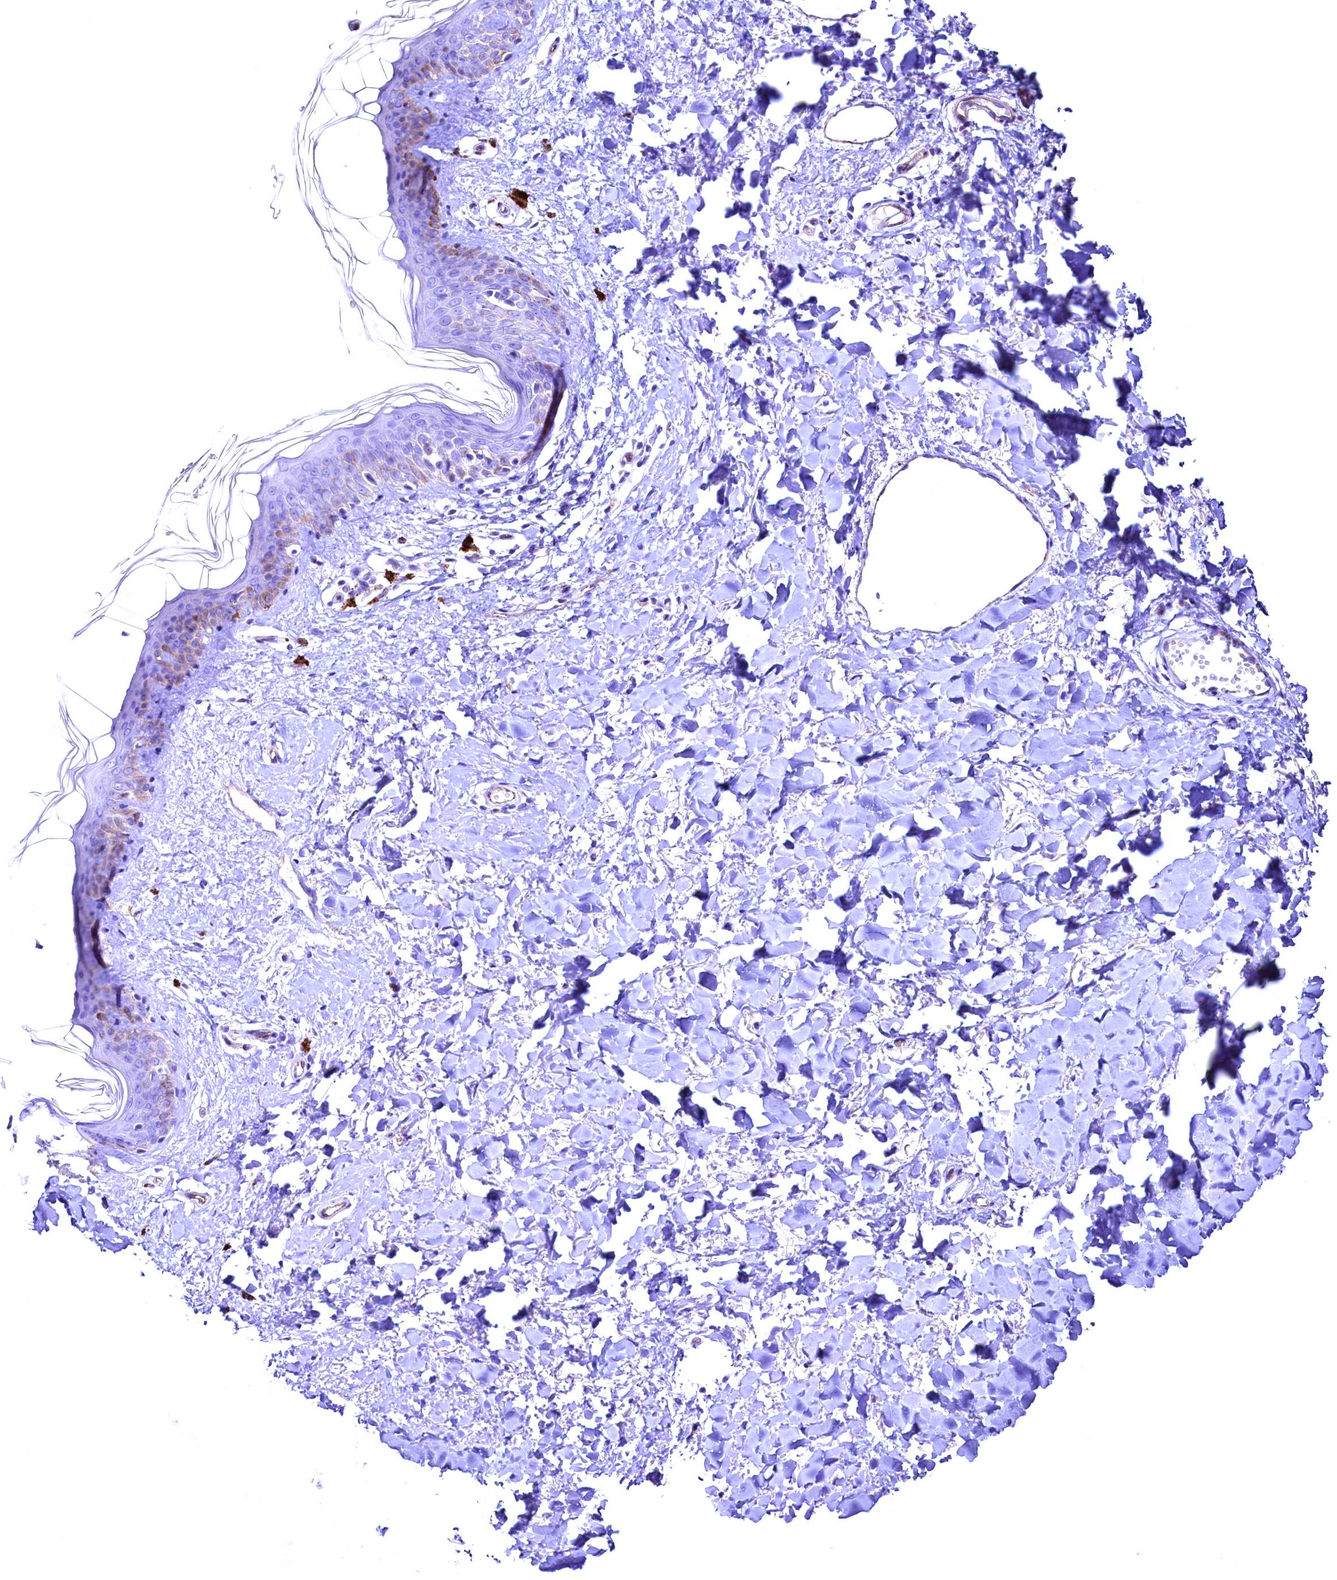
{"staining": {"intensity": "negative", "quantity": "none", "location": "none"}, "tissue": "skin", "cell_type": "Fibroblasts", "image_type": "normal", "snomed": [{"axis": "morphology", "description": "Normal tissue, NOS"}, {"axis": "topography", "description": "Skin"}], "caption": "DAB (3,3'-diaminobenzidine) immunohistochemical staining of benign human skin displays no significant staining in fibroblasts. Brightfield microscopy of IHC stained with DAB (brown) and hematoxylin (blue), captured at high magnification.", "gene": "SLF1", "patient": {"sex": "female", "age": 46}}